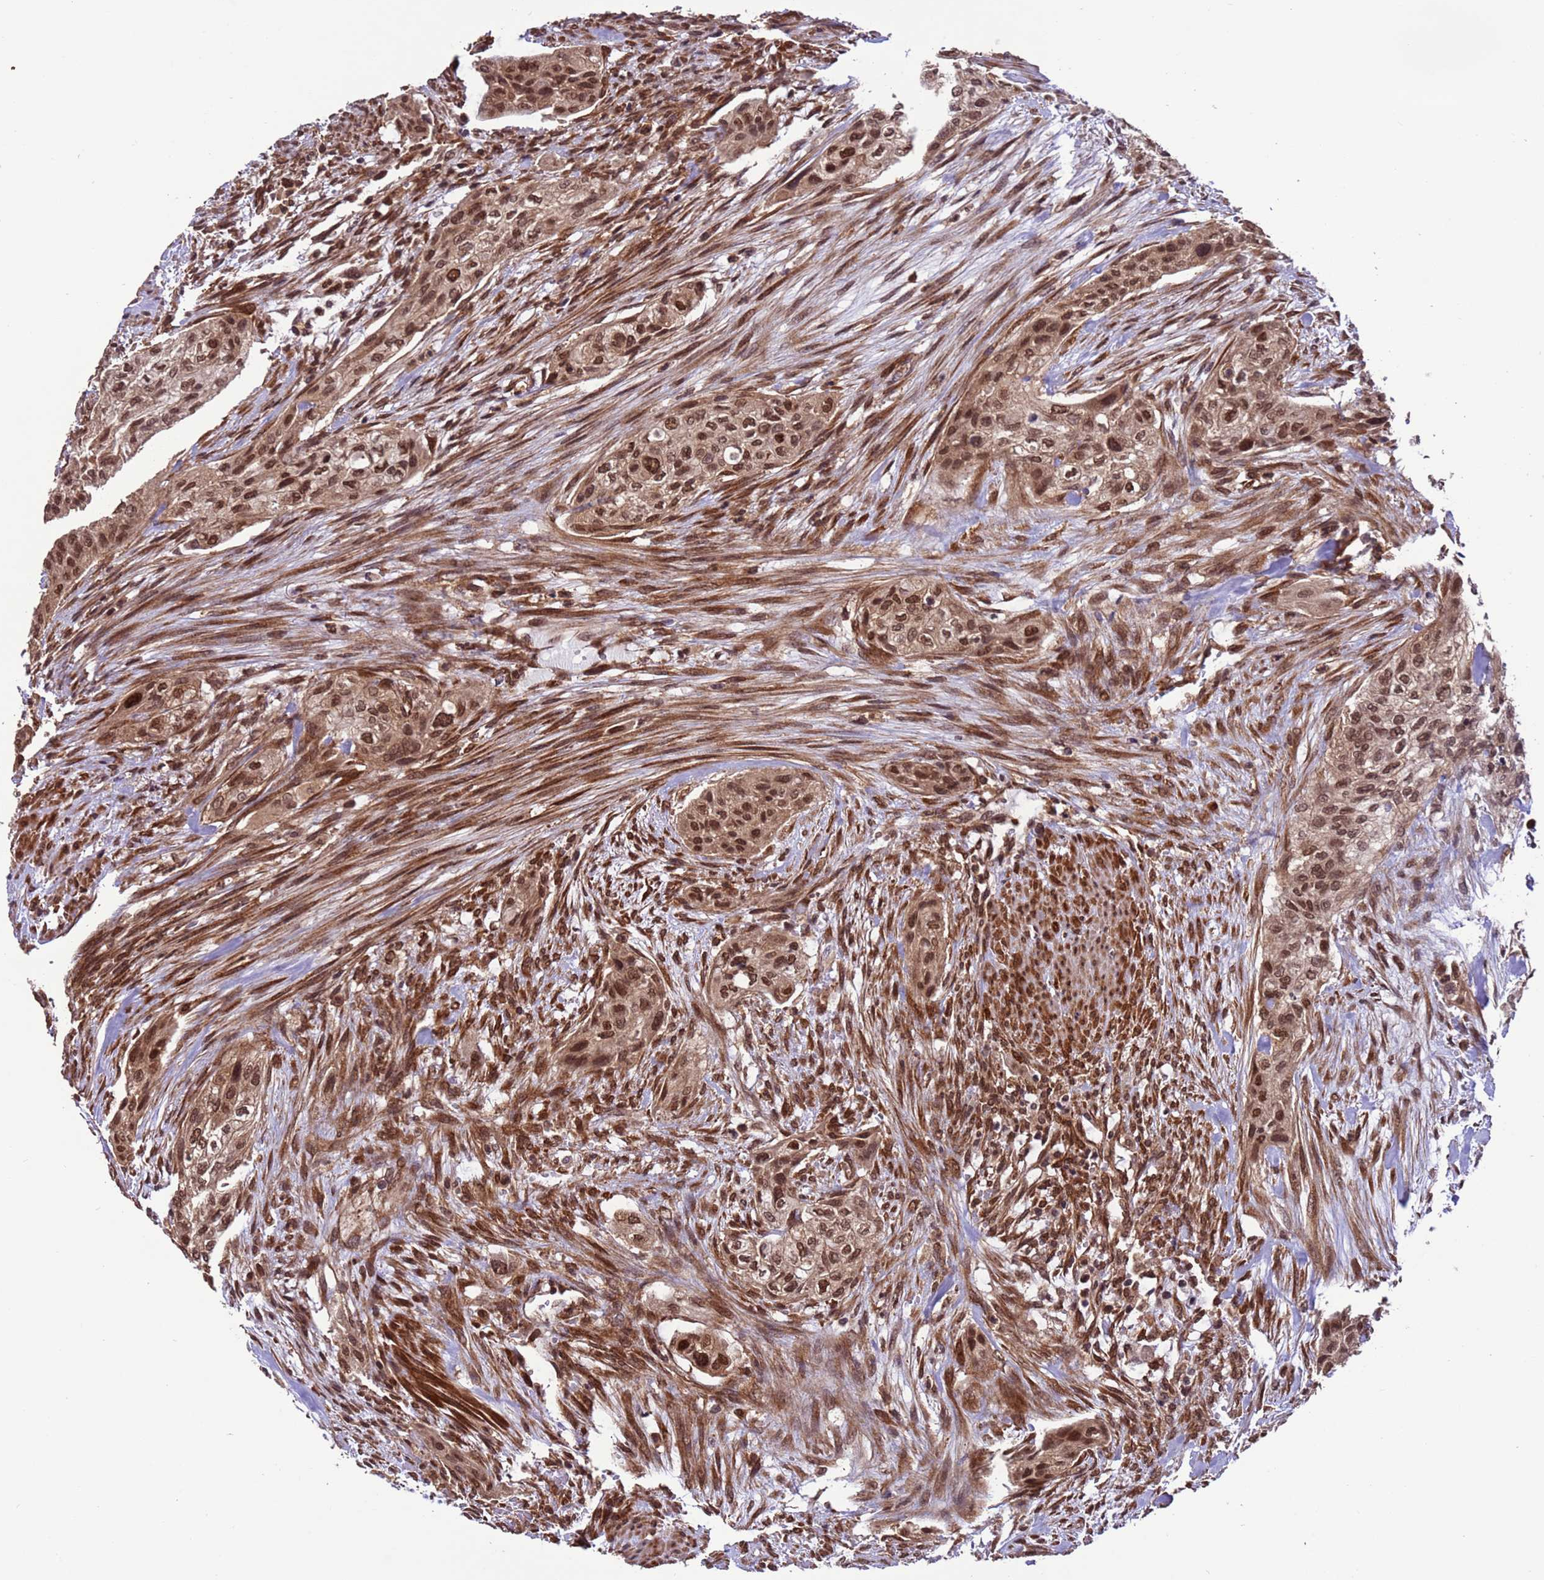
{"staining": {"intensity": "moderate", "quantity": ">75%", "location": "nuclear"}, "tissue": "urothelial cancer", "cell_type": "Tumor cells", "image_type": "cancer", "snomed": [{"axis": "morphology", "description": "Urothelial carcinoma, High grade"}, {"axis": "topography", "description": "Urinary bladder"}], "caption": "High-grade urothelial carcinoma tissue reveals moderate nuclear positivity in approximately >75% of tumor cells, visualized by immunohistochemistry. Nuclei are stained in blue.", "gene": "VSTM4", "patient": {"sex": "male", "age": 35}}